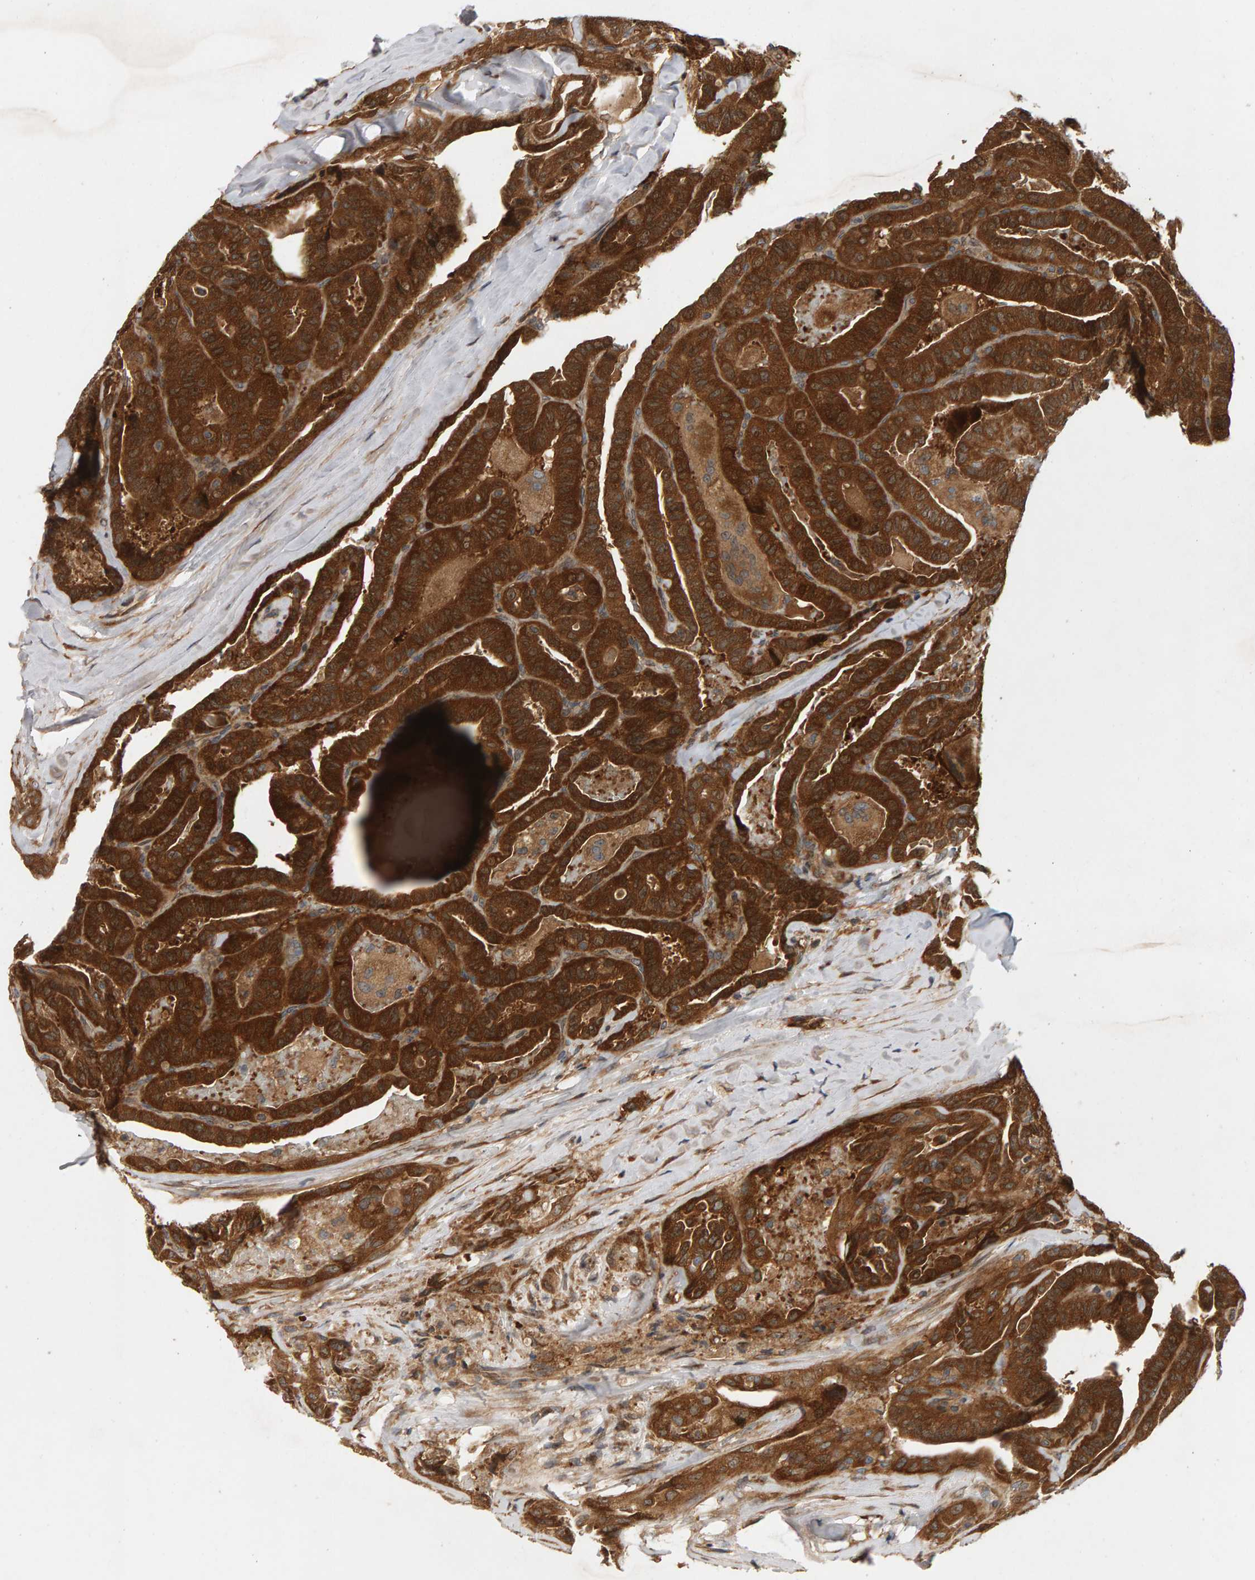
{"staining": {"intensity": "strong", "quantity": ">75%", "location": "cytoplasmic/membranous"}, "tissue": "thyroid cancer", "cell_type": "Tumor cells", "image_type": "cancer", "snomed": [{"axis": "morphology", "description": "Papillary adenocarcinoma, NOS"}, {"axis": "topography", "description": "Thyroid gland"}], "caption": "Strong cytoplasmic/membranous protein staining is appreciated in approximately >75% of tumor cells in thyroid cancer.", "gene": "BAHCC1", "patient": {"sex": "male", "age": 77}}